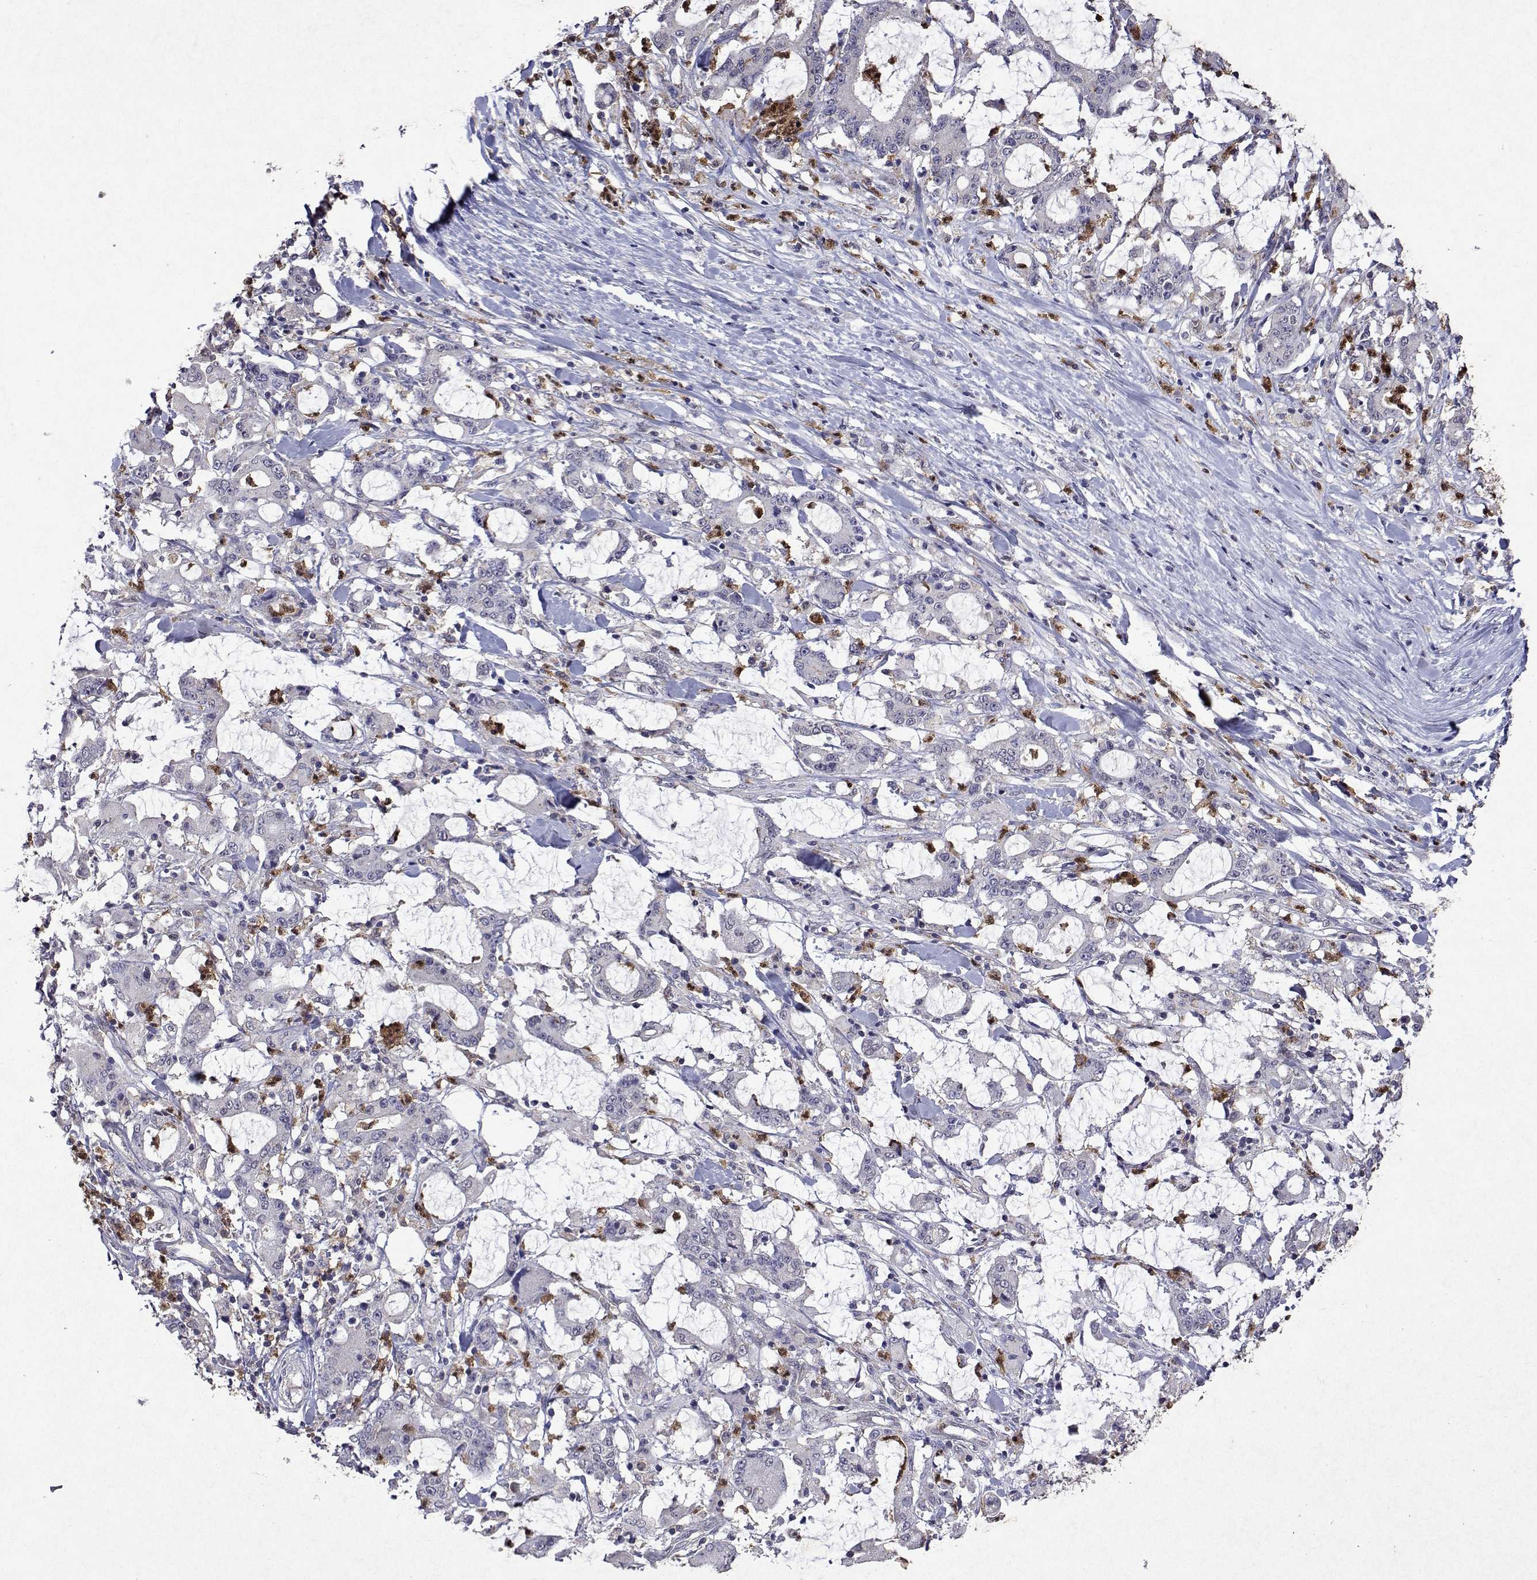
{"staining": {"intensity": "negative", "quantity": "none", "location": "none"}, "tissue": "stomach cancer", "cell_type": "Tumor cells", "image_type": "cancer", "snomed": [{"axis": "morphology", "description": "Adenocarcinoma, NOS"}, {"axis": "topography", "description": "Stomach, upper"}], "caption": "This is an IHC image of stomach cancer. There is no positivity in tumor cells.", "gene": "APAF1", "patient": {"sex": "male", "age": 68}}